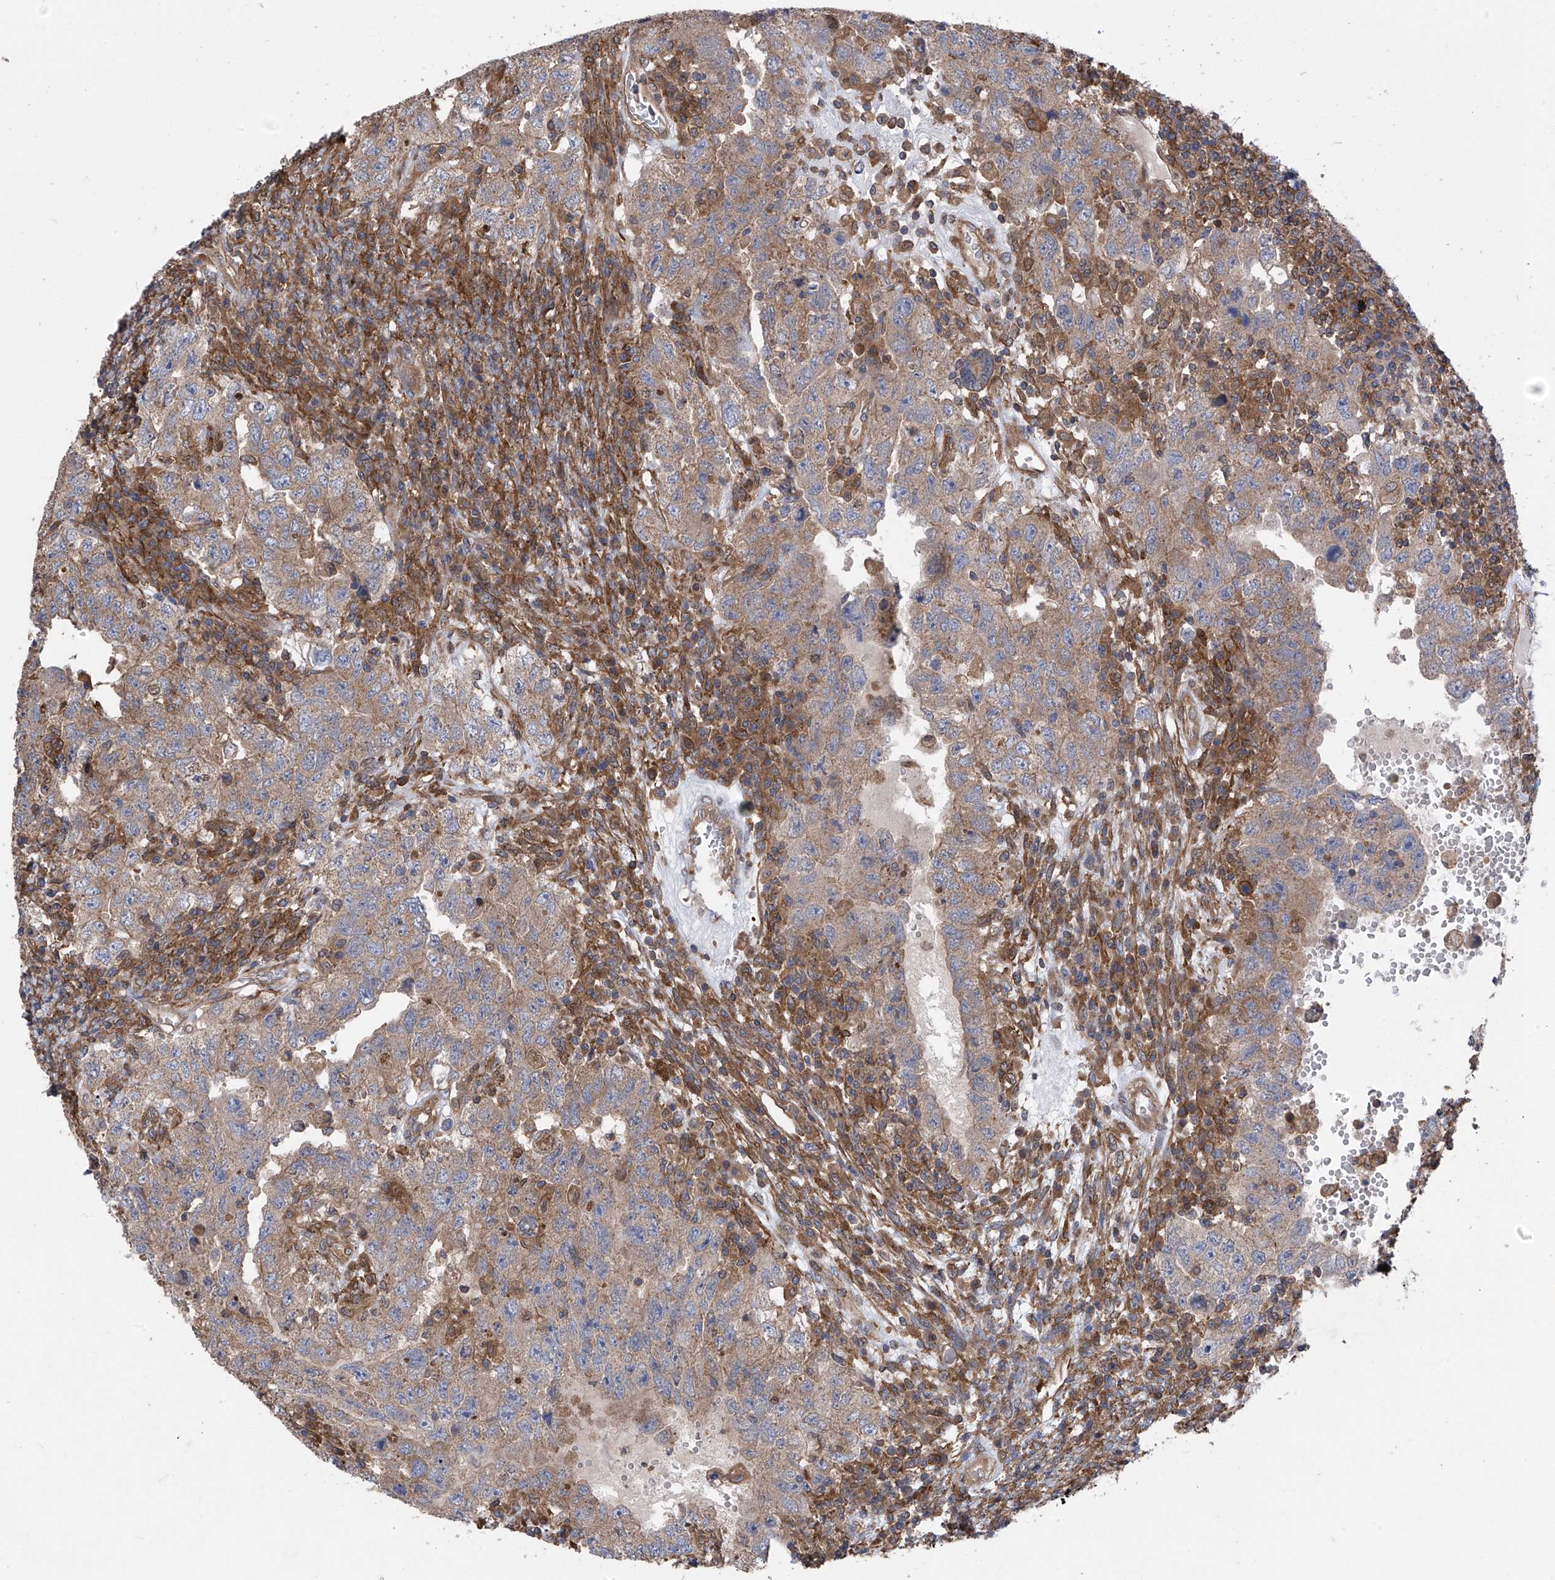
{"staining": {"intensity": "weak", "quantity": ">75%", "location": "cytoplasmic/membranous"}, "tissue": "testis cancer", "cell_type": "Tumor cells", "image_type": "cancer", "snomed": [{"axis": "morphology", "description": "Carcinoma, Embryonal, NOS"}, {"axis": "topography", "description": "Testis"}], "caption": "Tumor cells demonstrate low levels of weak cytoplasmic/membranous positivity in approximately >75% of cells in embryonal carcinoma (testis).", "gene": "CHPF", "patient": {"sex": "male", "age": 26}}